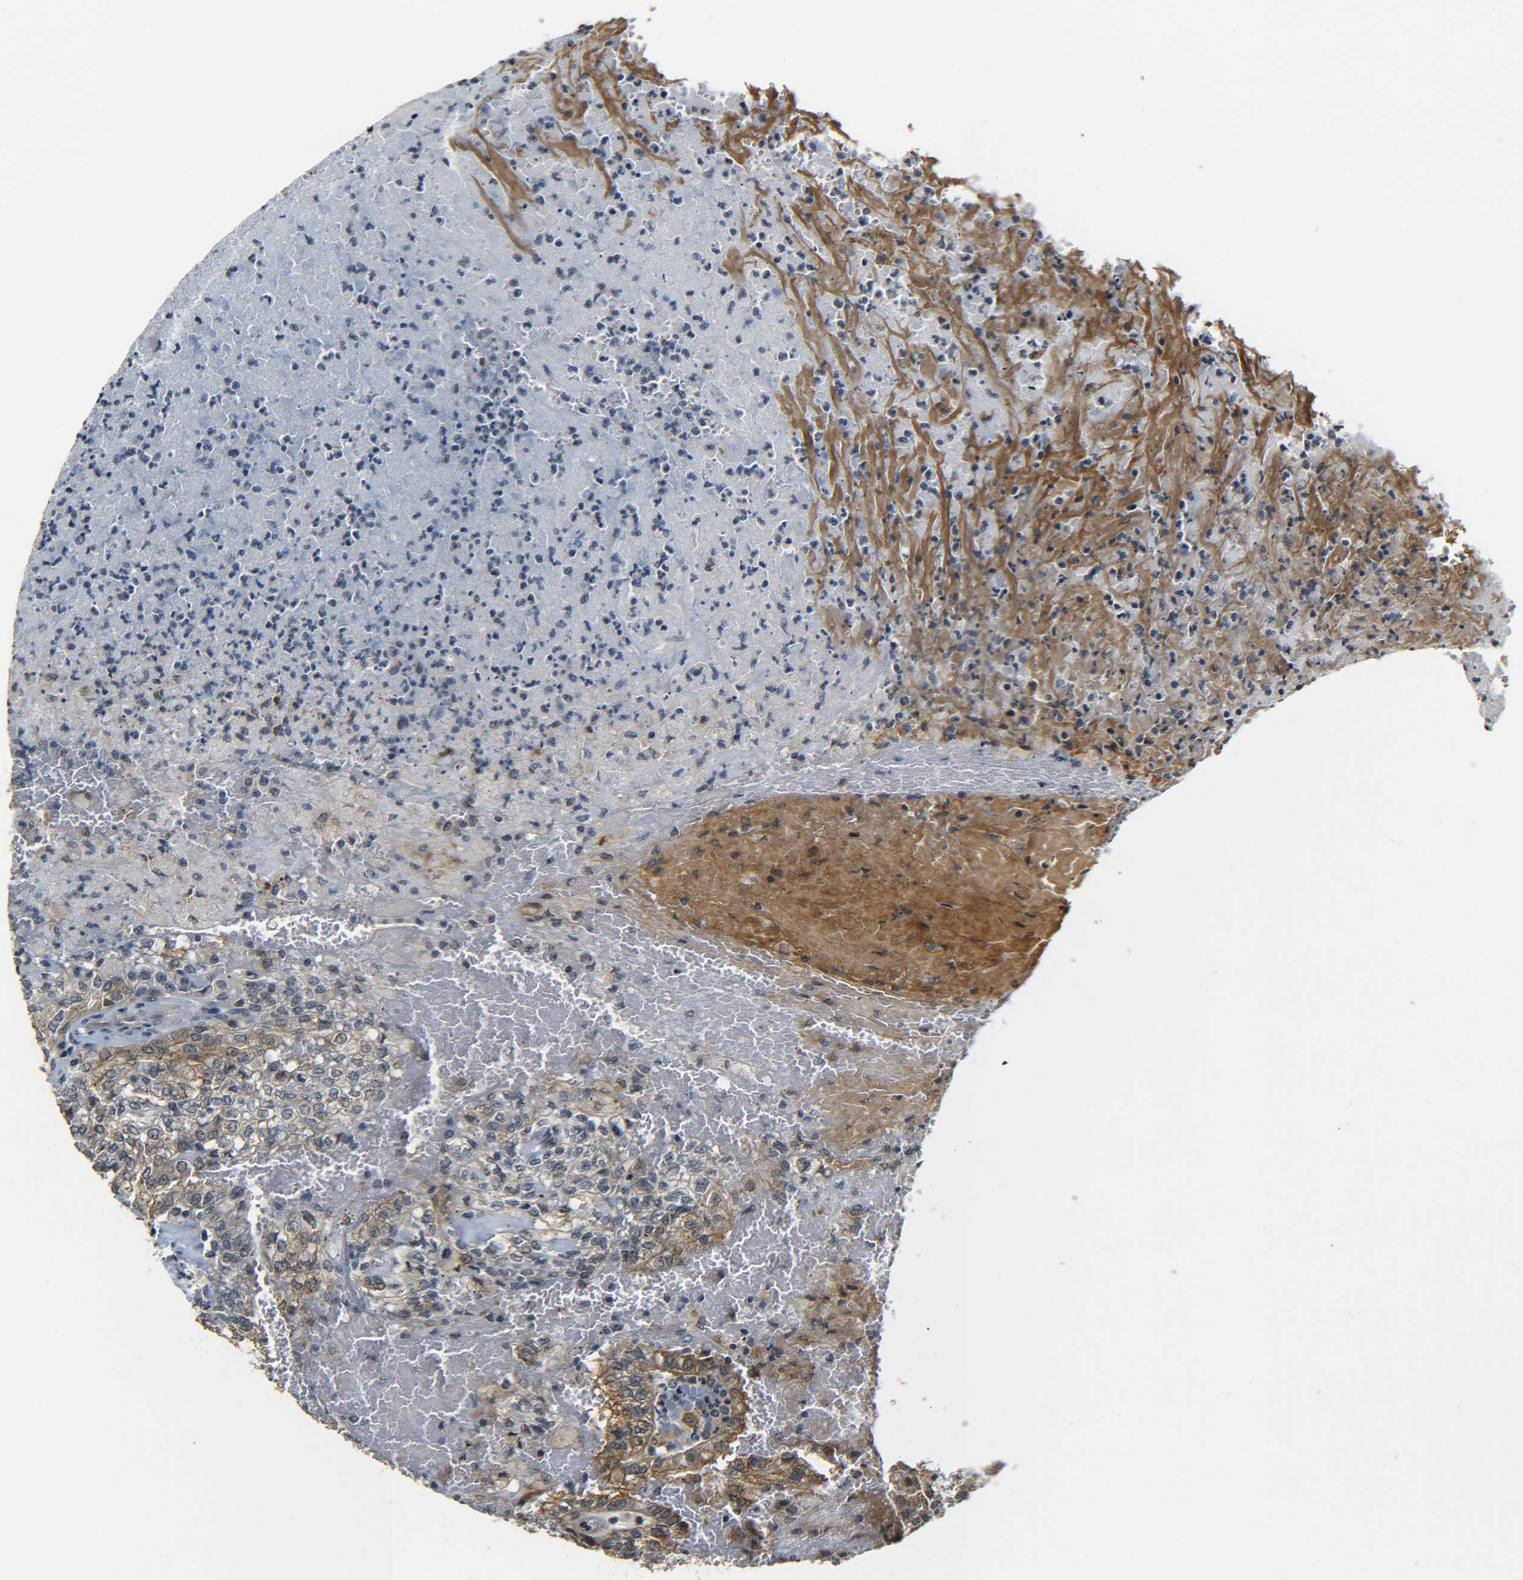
{"staining": {"intensity": "moderate", "quantity": "25%-75%", "location": "cytoplasmic/membranous"}, "tissue": "renal cancer", "cell_type": "Tumor cells", "image_type": "cancer", "snomed": [{"axis": "morphology", "description": "Inflammation, NOS"}, {"axis": "morphology", "description": "Adenocarcinoma, NOS"}, {"axis": "topography", "description": "Kidney"}], "caption": "Human renal cancer (adenocarcinoma) stained for a protein (brown) demonstrates moderate cytoplasmic/membranous positive positivity in about 25%-75% of tumor cells.", "gene": "DAB2", "patient": {"sex": "male", "age": 68}}